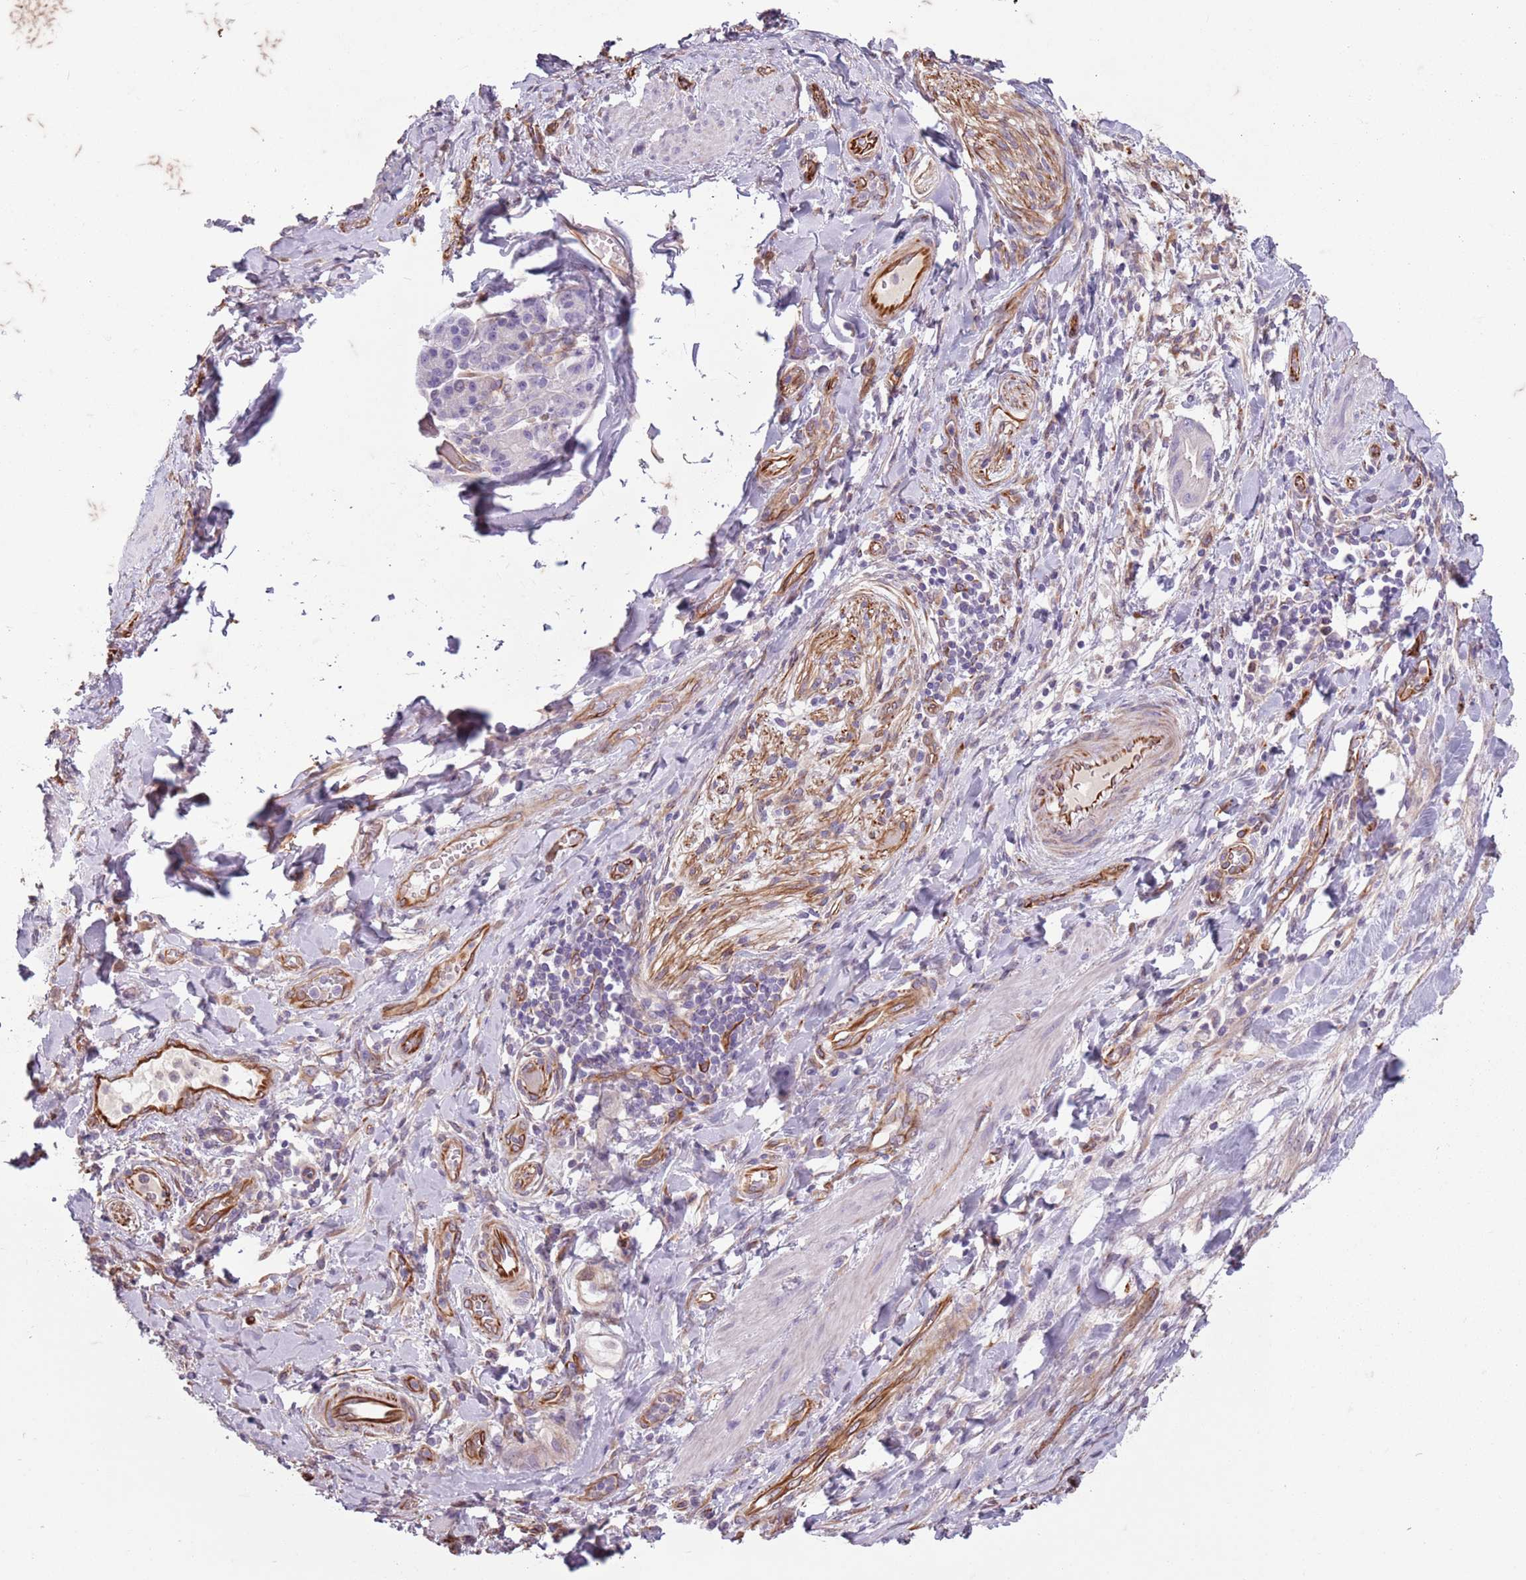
{"staining": {"intensity": "negative", "quantity": "none", "location": "none"}, "tissue": "pancreatic cancer", "cell_type": "Tumor cells", "image_type": "cancer", "snomed": [{"axis": "morphology", "description": "Adenocarcinoma, NOS"}, {"axis": "topography", "description": "Pancreas"}], "caption": "The micrograph demonstrates no staining of tumor cells in pancreatic cancer.", "gene": "TAS2R38", "patient": {"sex": "male", "age": 48}}